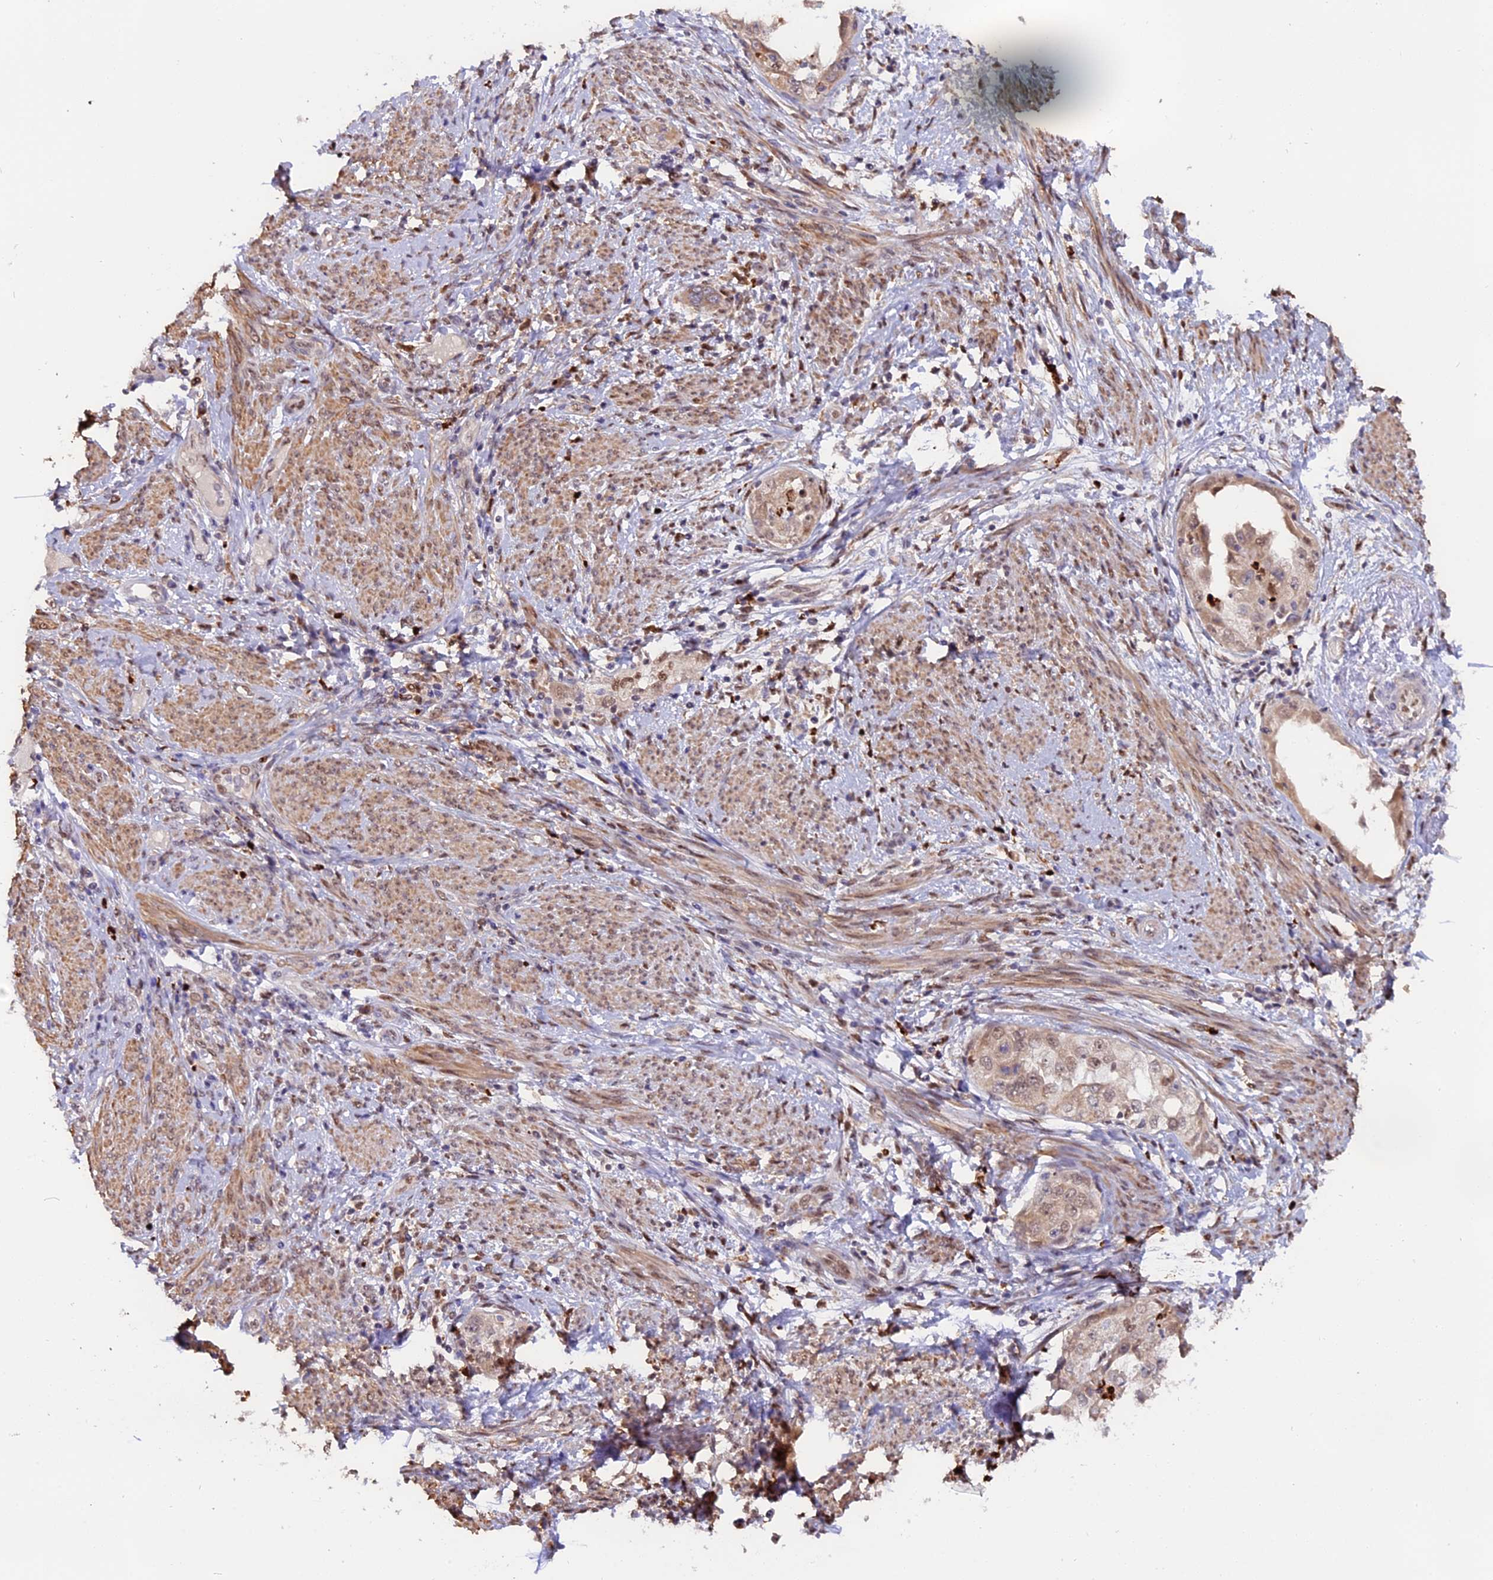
{"staining": {"intensity": "weak", "quantity": "25%-75%", "location": "cytoplasmic/membranous,nuclear"}, "tissue": "endometrial cancer", "cell_type": "Tumor cells", "image_type": "cancer", "snomed": [{"axis": "morphology", "description": "Adenocarcinoma, NOS"}, {"axis": "topography", "description": "Endometrium"}], "caption": "Human endometrial cancer (adenocarcinoma) stained with a protein marker shows weak staining in tumor cells.", "gene": "FAM118B", "patient": {"sex": "female", "age": 85}}